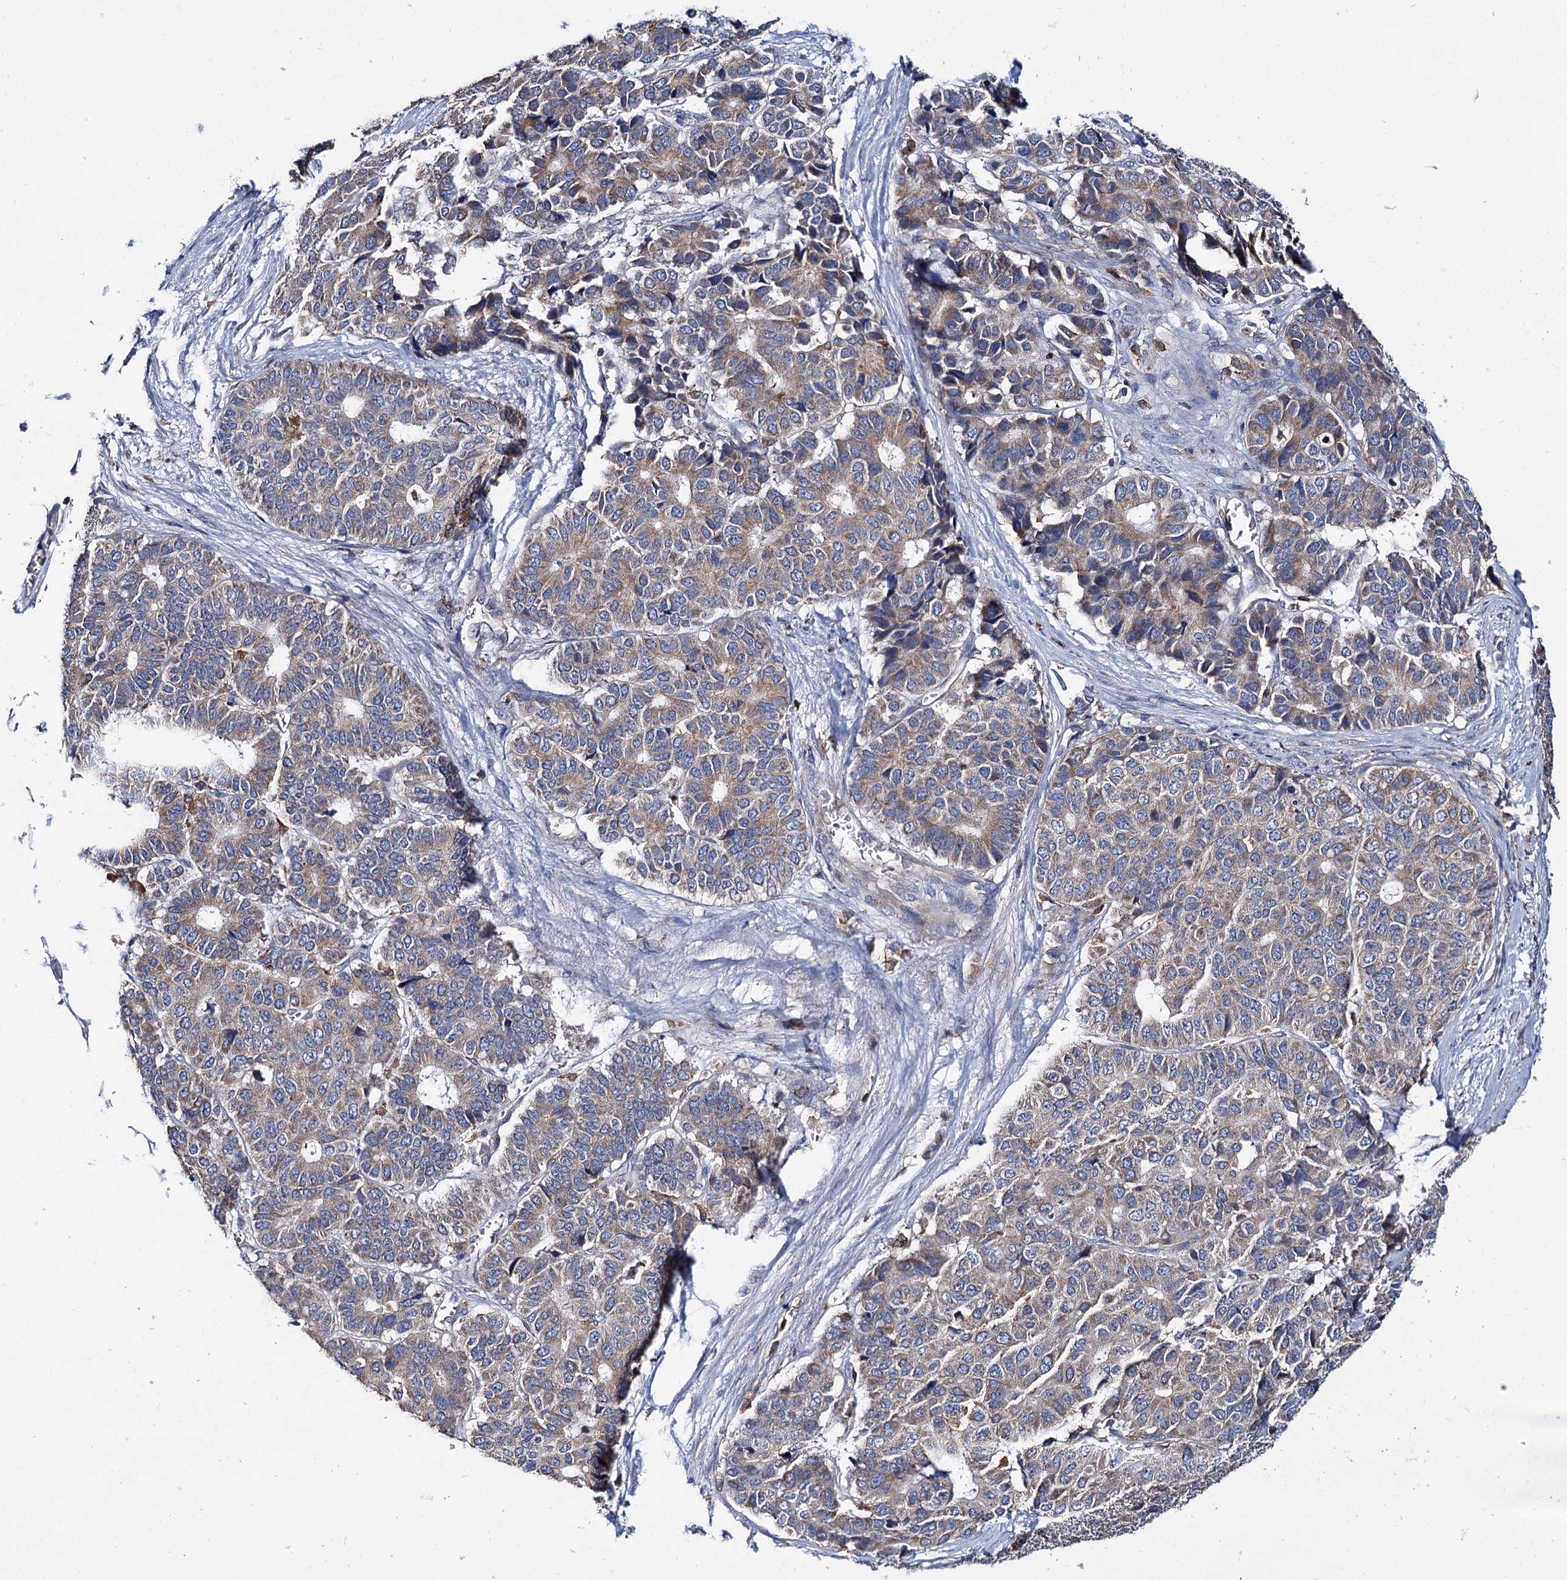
{"staining": {"intensity": "moderate", "quantity": ">75%", "location": "cytoplasmic/membranous"}, "tissue": "pancreatic cancer", "cell_type": "Tumor cells", "image_type": "cancer", "snomed": [{"axis": "morphology", "description": "Adenocarcinoma, NOS"}, {"axis": "topography", "description": "Pancreas"}], "caption": "The immunohistochemical stain labels moderate cytoplasmic/membranous staining in tumor cells of pancreatic cancer (adenocarcinoma) tissue.", "gene": "UBASH3B", "patient": {"sex": "male", "age": 50}}